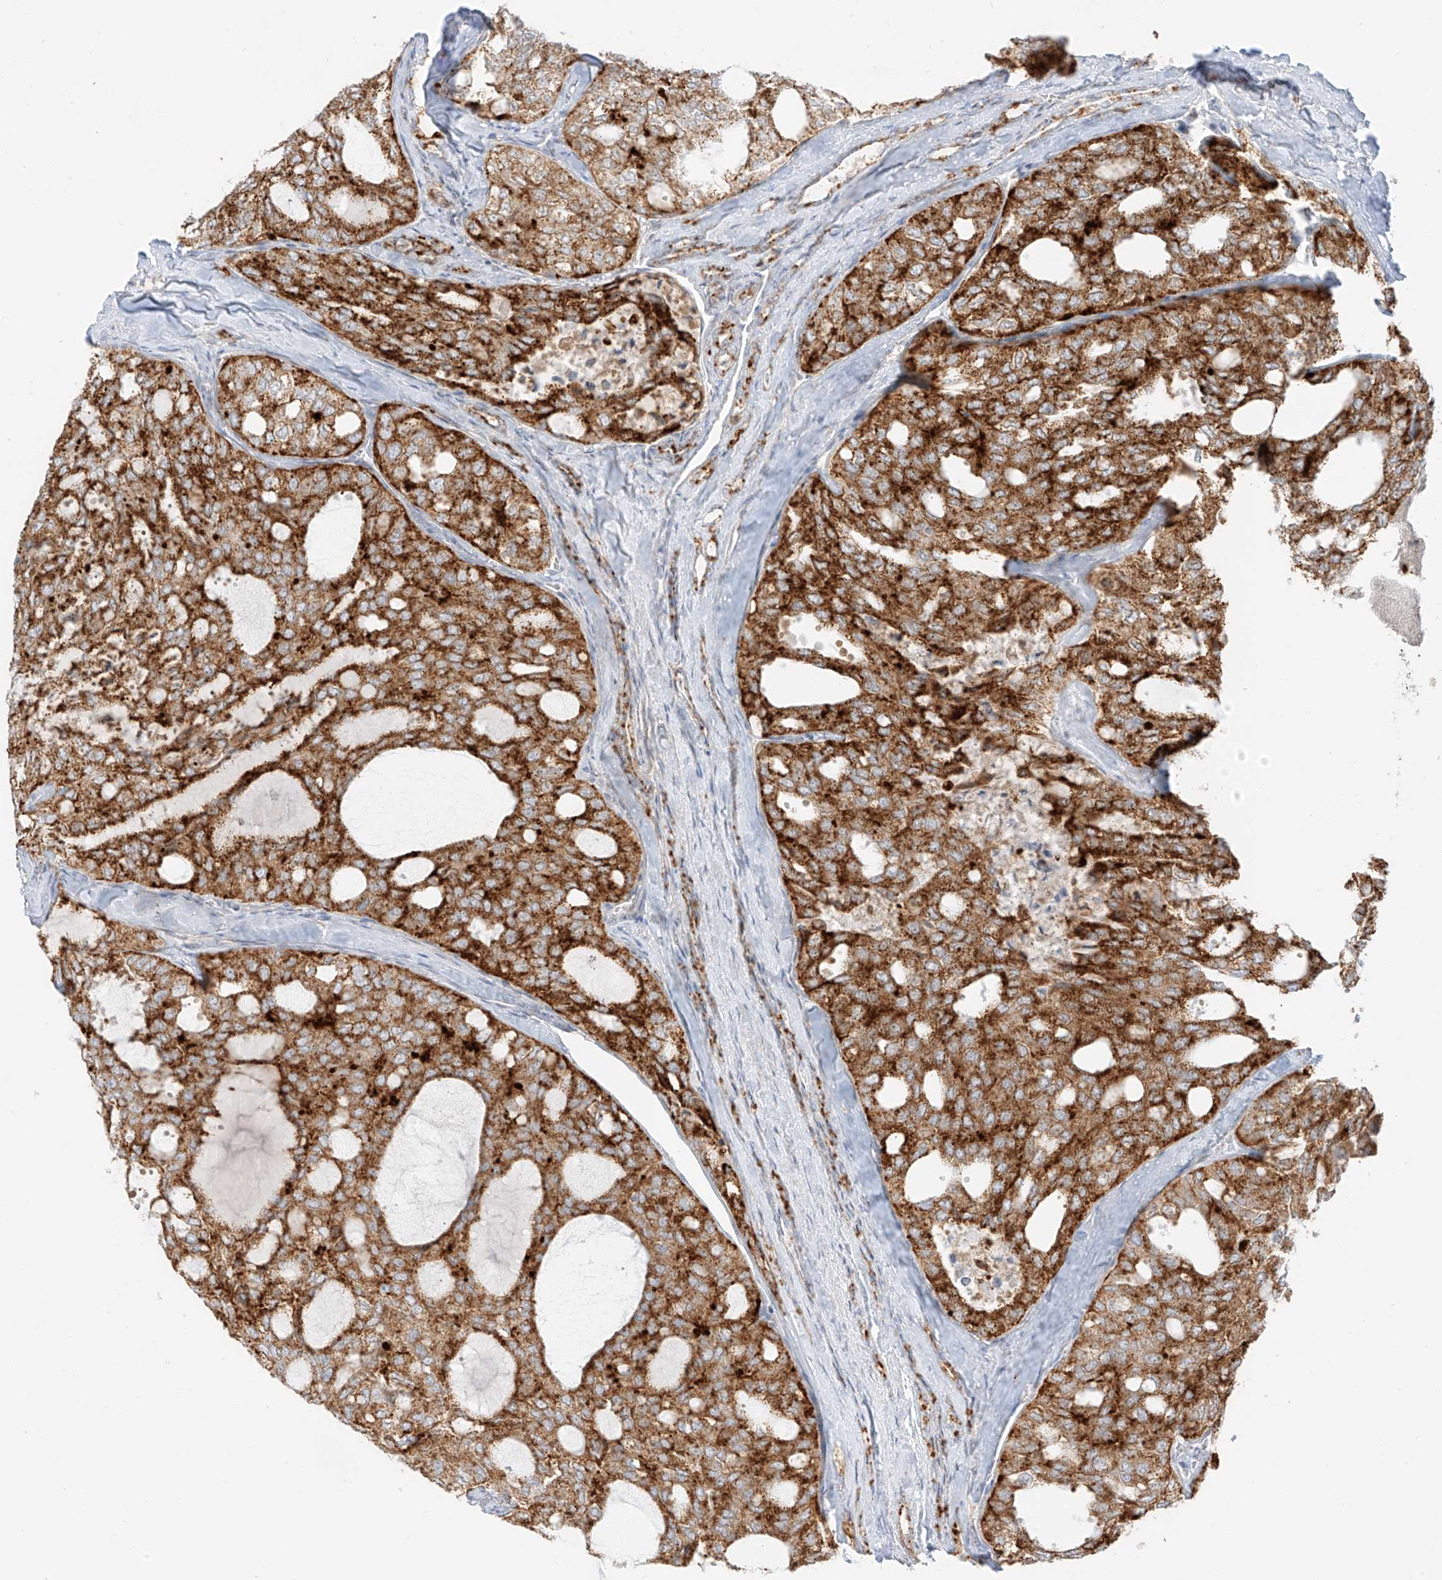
{"staining": {"intensity": "strong", "quantity": ">75%", "location": "cytoplasmic/membranous"}, "tissue": "thyroid cancer", "cell_type": "Tumor cells", "image_type": "cancer", "snomed": [{"axis": "morphology", "description": "Follicular adenoma carcinoma, NOS"}, {"axis": "topography", "description": "Thyroid gland"}], "caption": "A photomicrograph showing strong cytoplasmic/membranous positivity in approximately >75% of tumor cells in thyroid follicular adenoma carcinoma, as visualized by brown immunohistochemical staining.", "gene": "SLC35F6", "patient": {"sex": "male", "age": 75}}